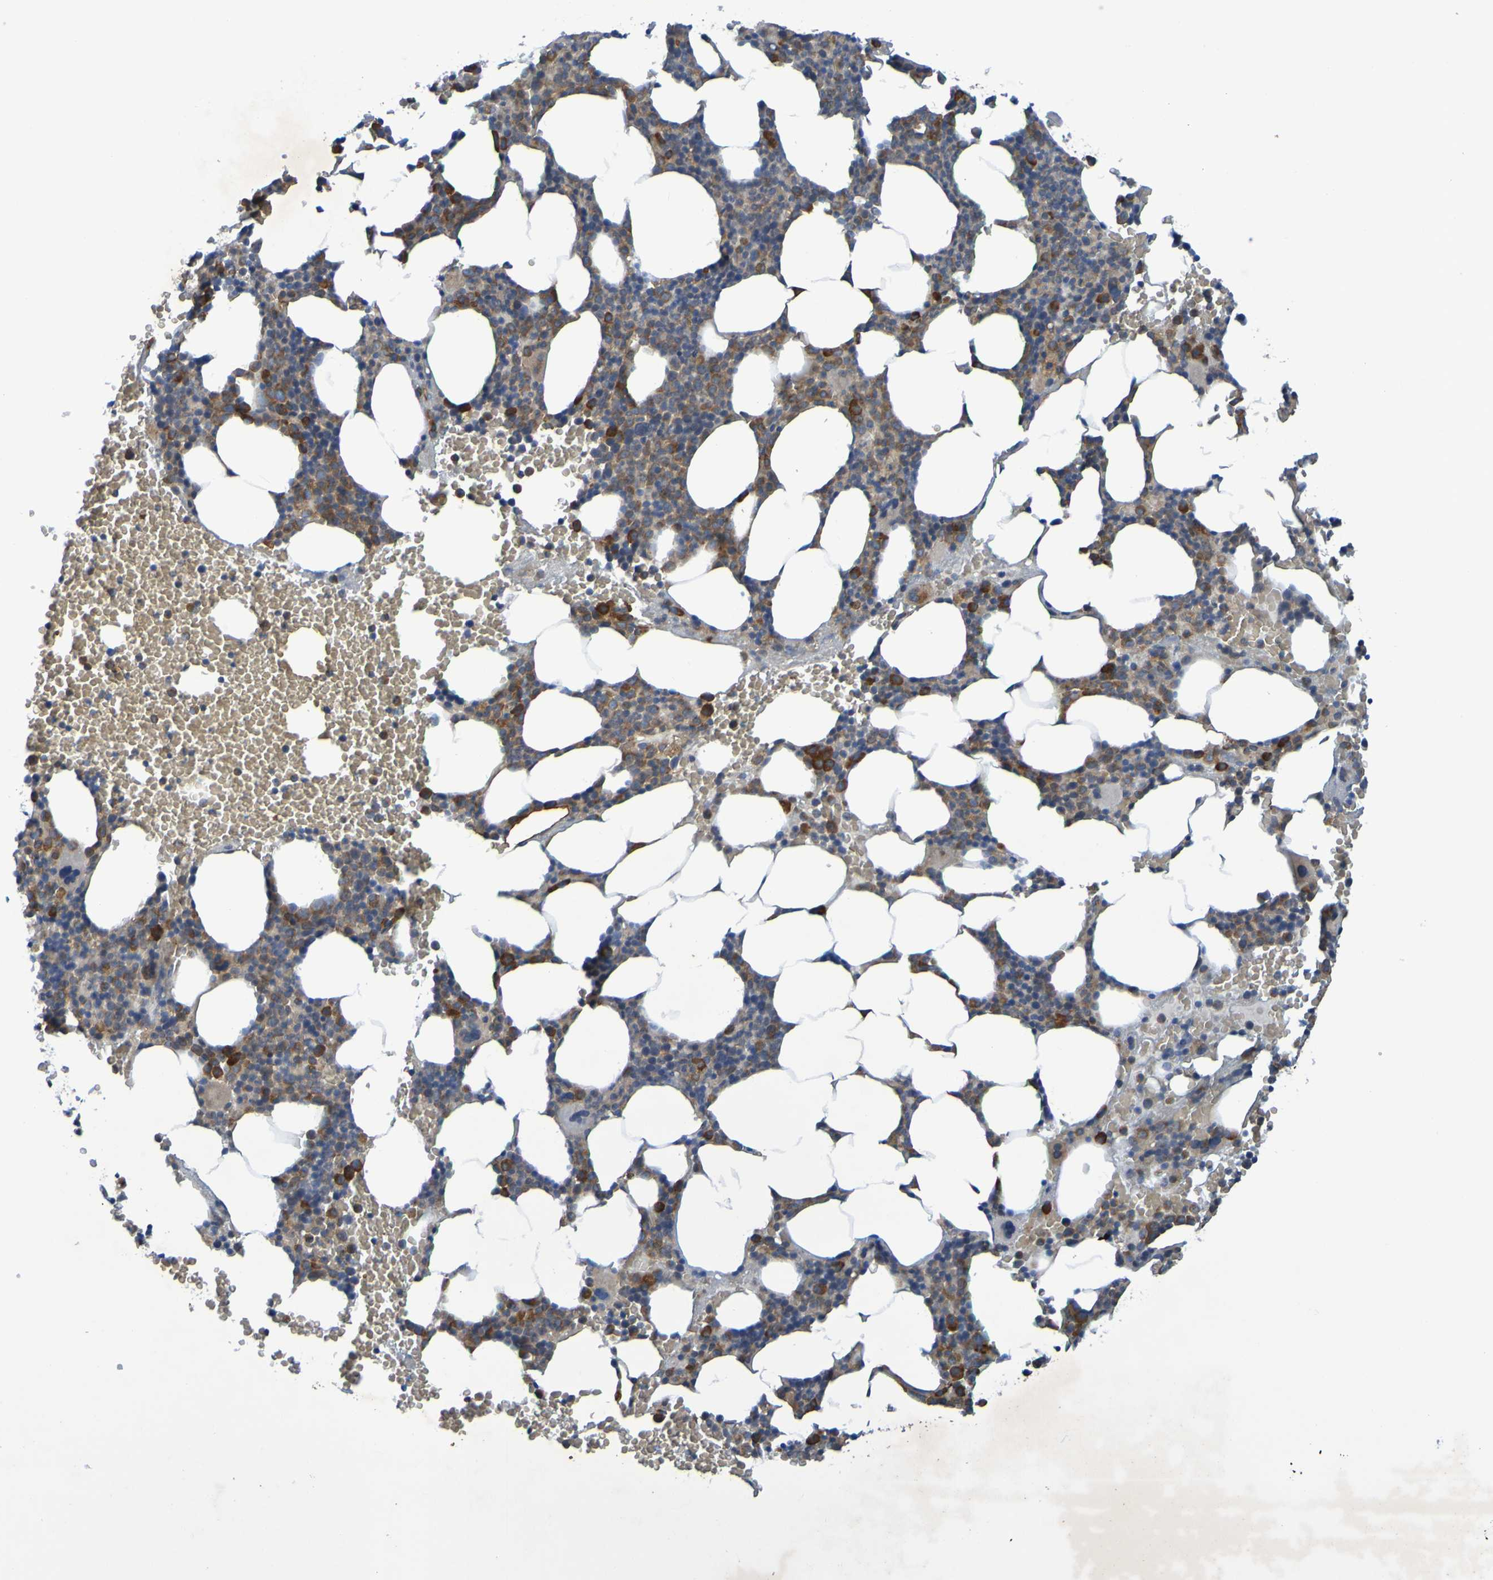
{"staining": {"intensity": "strong", "quantity": "<25%", "location": "cytoplasmic/membranous"}, "tissue": "bone marrow", "cell_type": "Hematopoietic cells", "image_type": "normal", "snomed": [{"axis": "morphology", "description": "Normal tissue, NOS"}, {"axis": "morphology", "description": "Inflammation, NOS"}, {"axis": "topography", "description": "Bone marrow"}], "caption": "Immunohistochemistry micrograph of normal bone marrow: bone marrow stained using IHC shows medium levels of strong protein expression localized specifically in the cytoplasmic/membranous of hematopoietic cells, appearing as a cytoplasmic/membranous brown color.", "gene": "DNAJC4", "patient": {"sex": "female", "age": 70}}